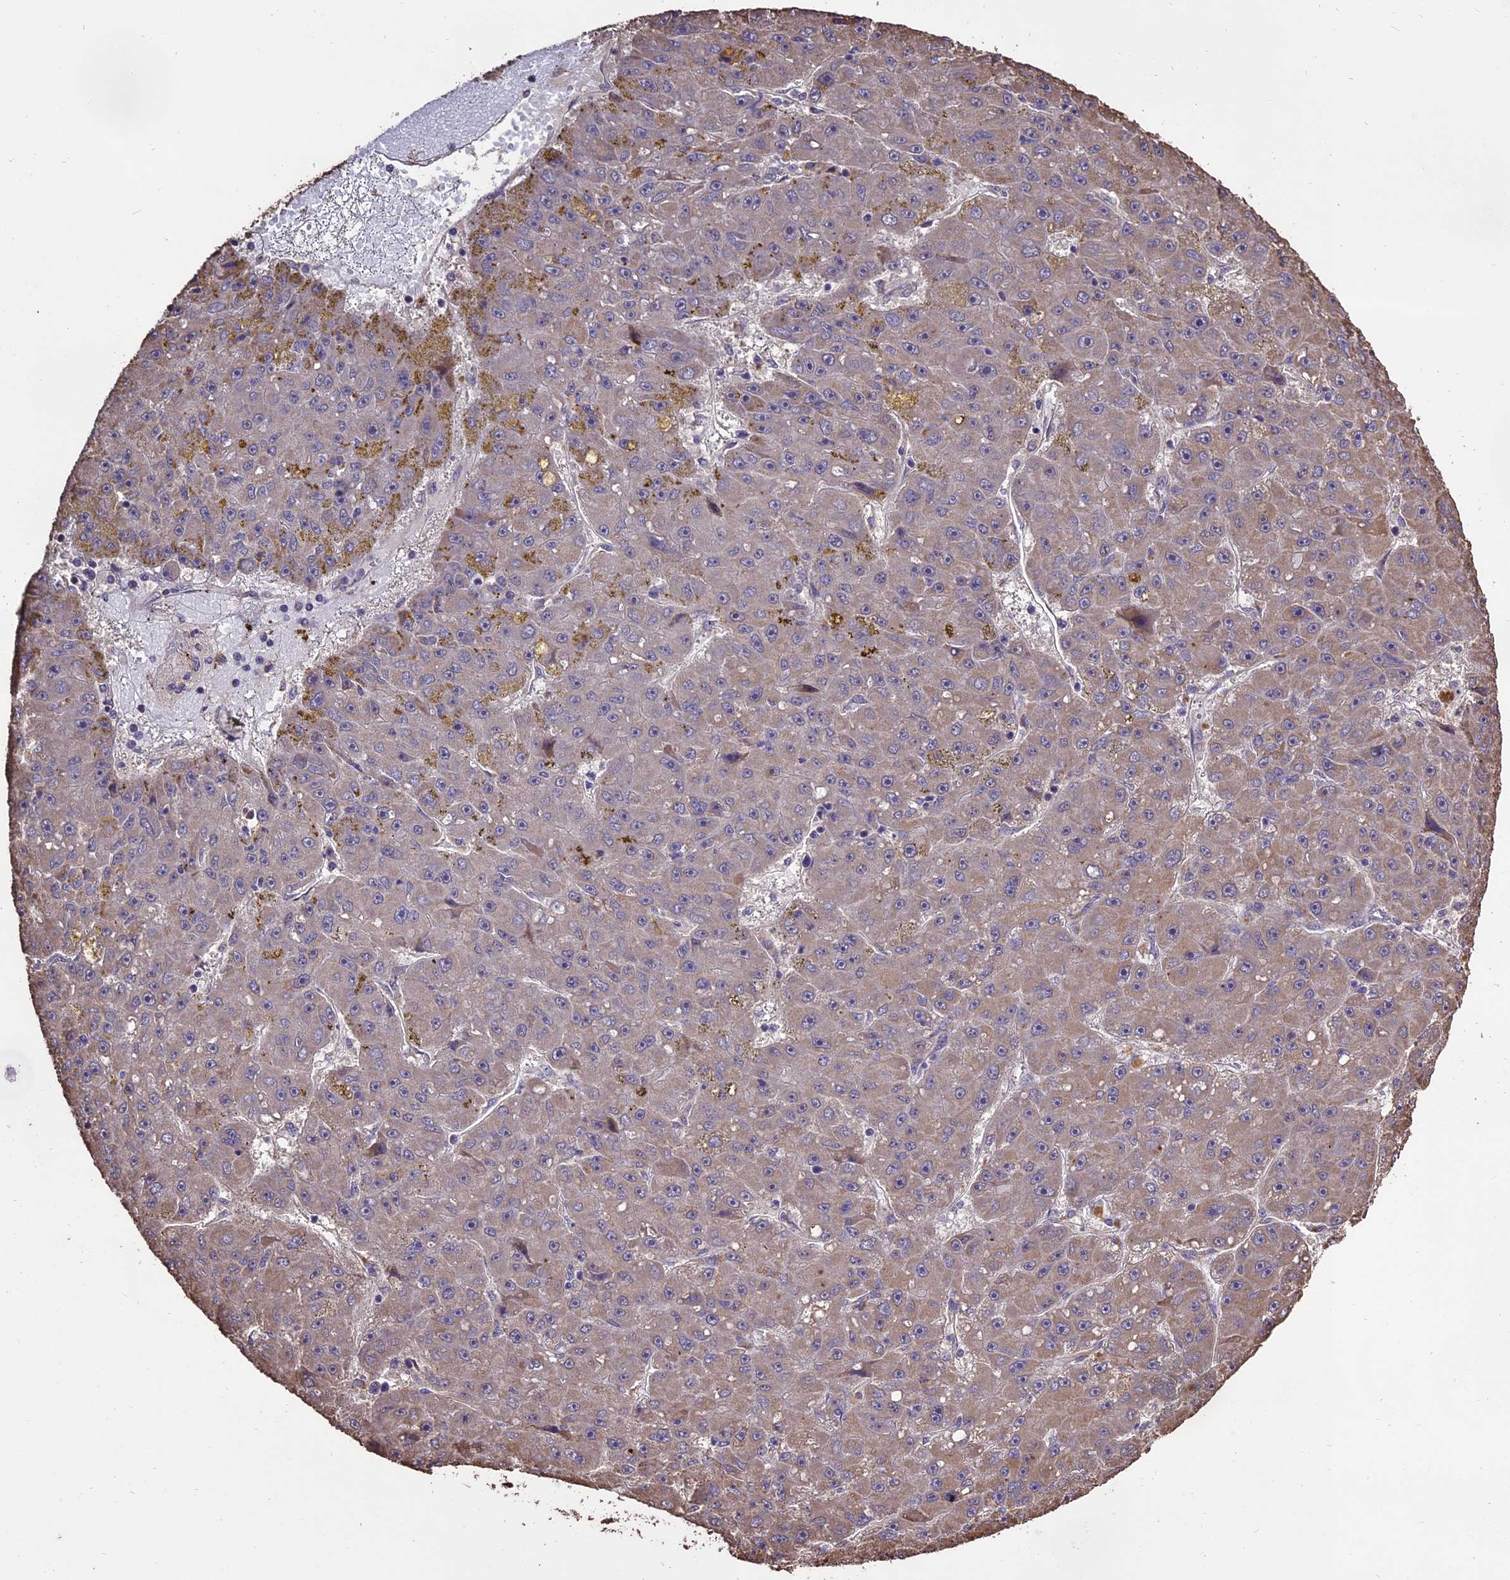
{"staining": {"intensity": "weak", "quantity": "25%-75%", "location": "cytoplasmic/membranous"}, "tissue": "liver cancer", "cell_type": "Tumor cells", "image_type": "cancer", "snomed": [{"axis": "morphology", "description": "Carcinoma, Hepatocellular, NOS"}, {"axis": "topography", "description": "Liver"}], "caption": "Immunohistochemical staining of human liver cancer (hepatocellular carcinoma) shows low levels of weak cytoplasmic/membranous protein staining in about 25%-75% of tumor cells.", "gene": "PGPEP1L", "patient": {"sex": "male", "age": 67}}